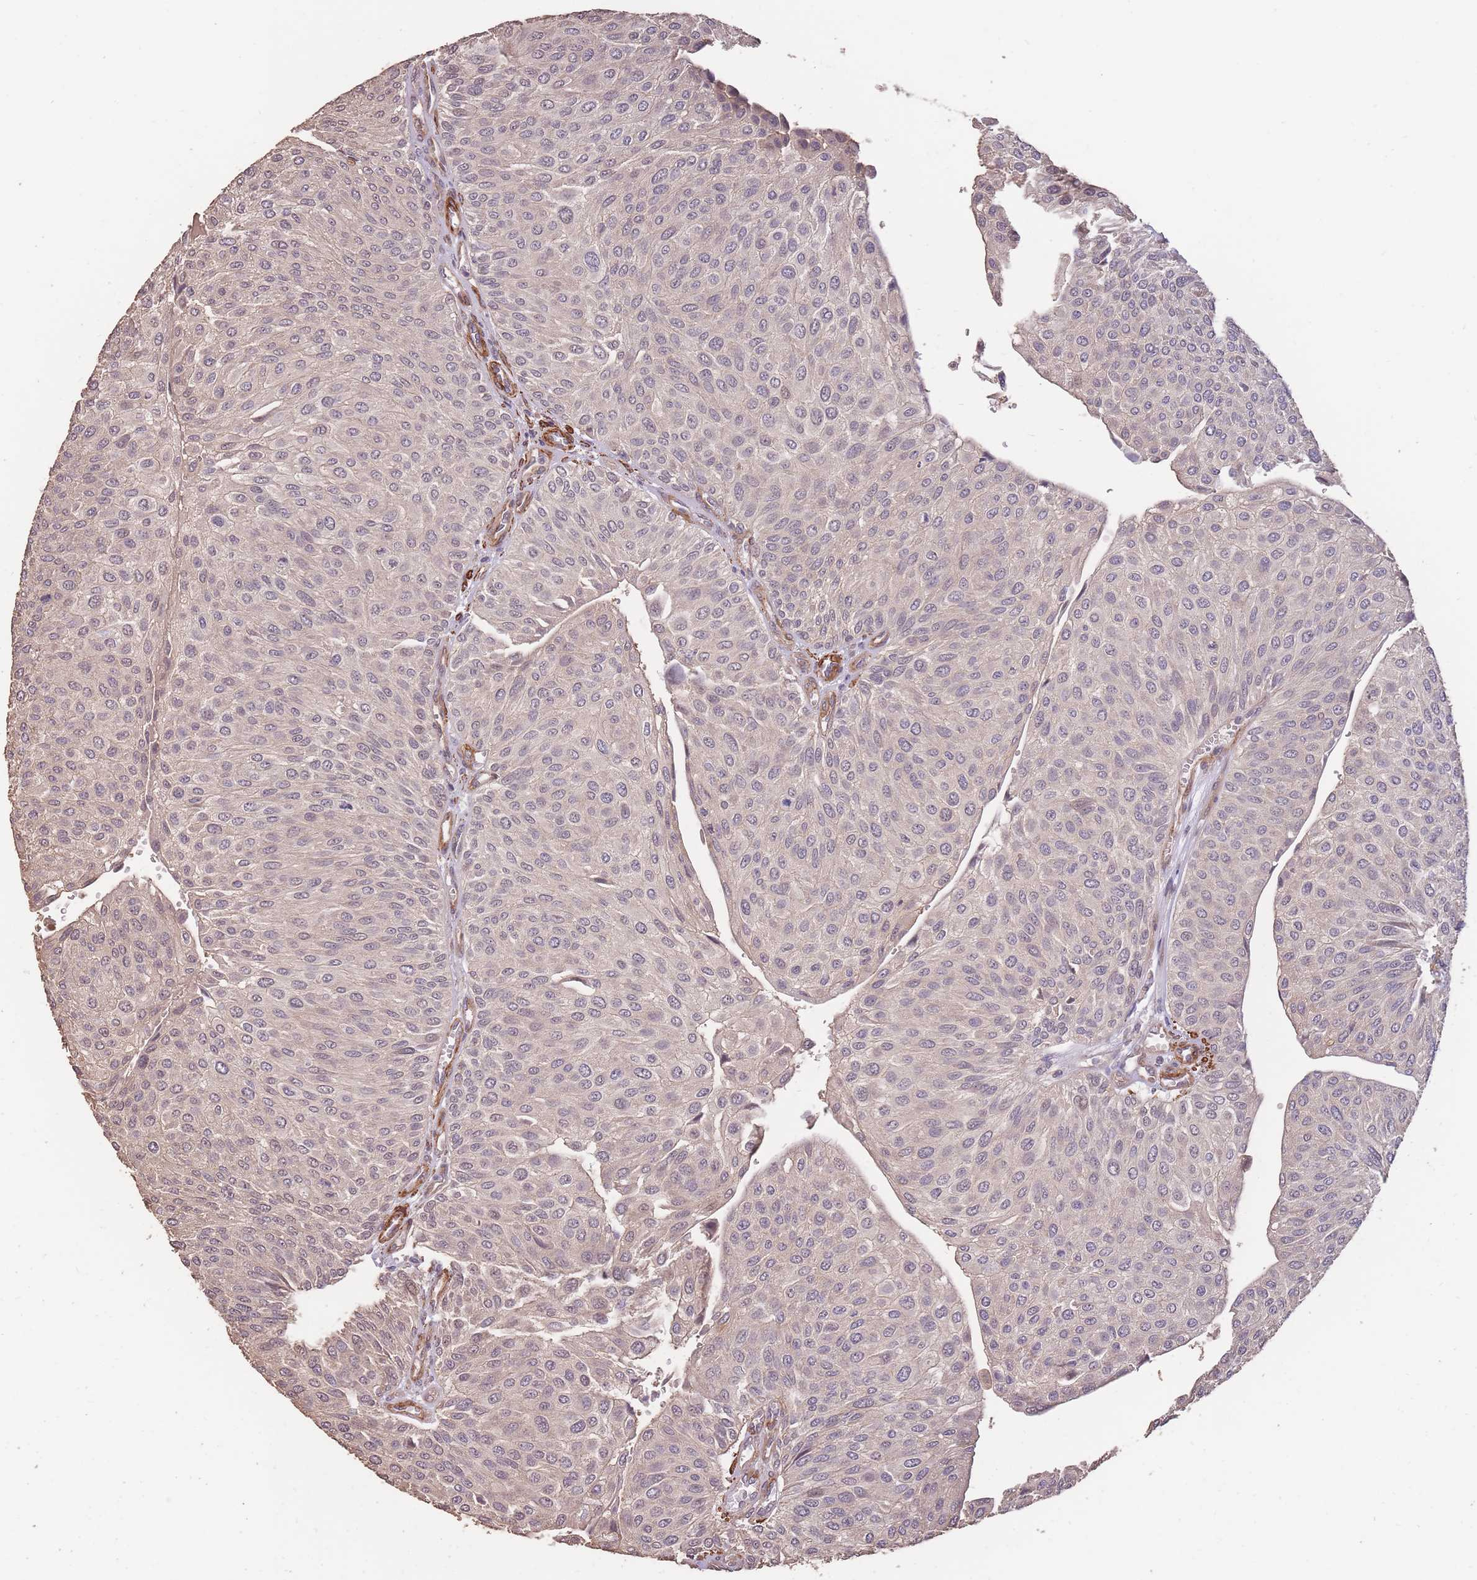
{"staining": {"intensity": "weak", "quantity": "<25%", "location": "nuclear"}, "tissue": "urothelial cancer", "cell_type": "Tumor cells", "image_type": "cancer", "snomed": [{"axis": "morphology", "description": "Urothelial carcinoma, NOS"}, {"axis": "topography", "description": "Urinary bladder"}], "caption": "The image demonstrates no significant expression in tumor cells of urothelial cancer.", "gene": "NLRC4", "patient": {"sex": "male", "age": 67}}